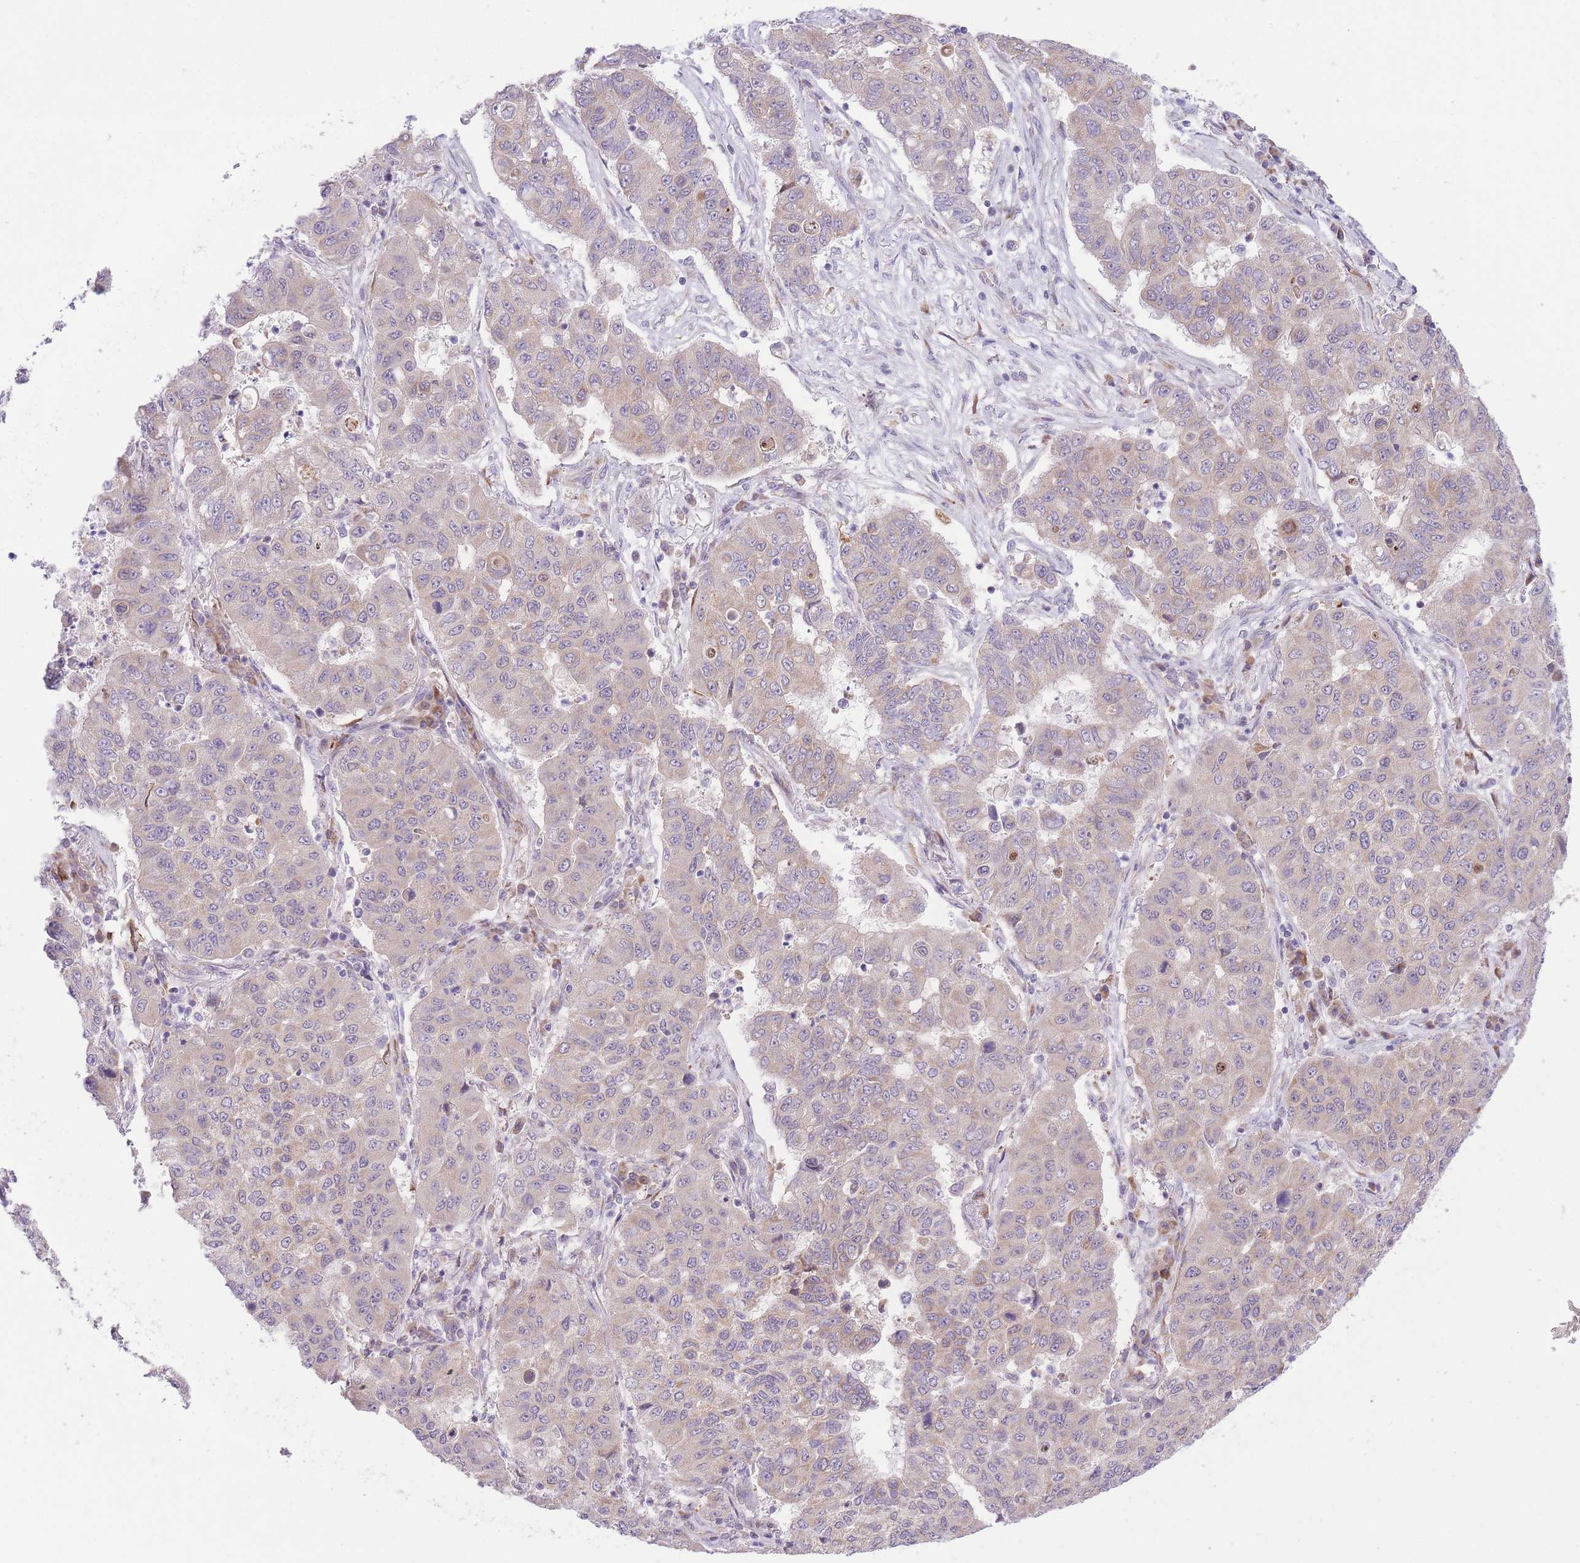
{"staining": {"intensity": "weak", "quantity": "<25%", "location": "cytoplasmic/membranous"}, "tissue": "lung cancer", "cell_type": "Tumor cells", "image_type": "cancer", "snomed": [{"axis": "morphology", "description": "Squamous cell carcinoma, NOS"}, {"axis": "topography", "description": "Lung"}], "caption": "Image shows no protein expression in tumor cells of lung cancer (squamous cell carcinoma) tissue.", "gene": "BOLA2B", "patient": {"sex": "male", "age": 74}}